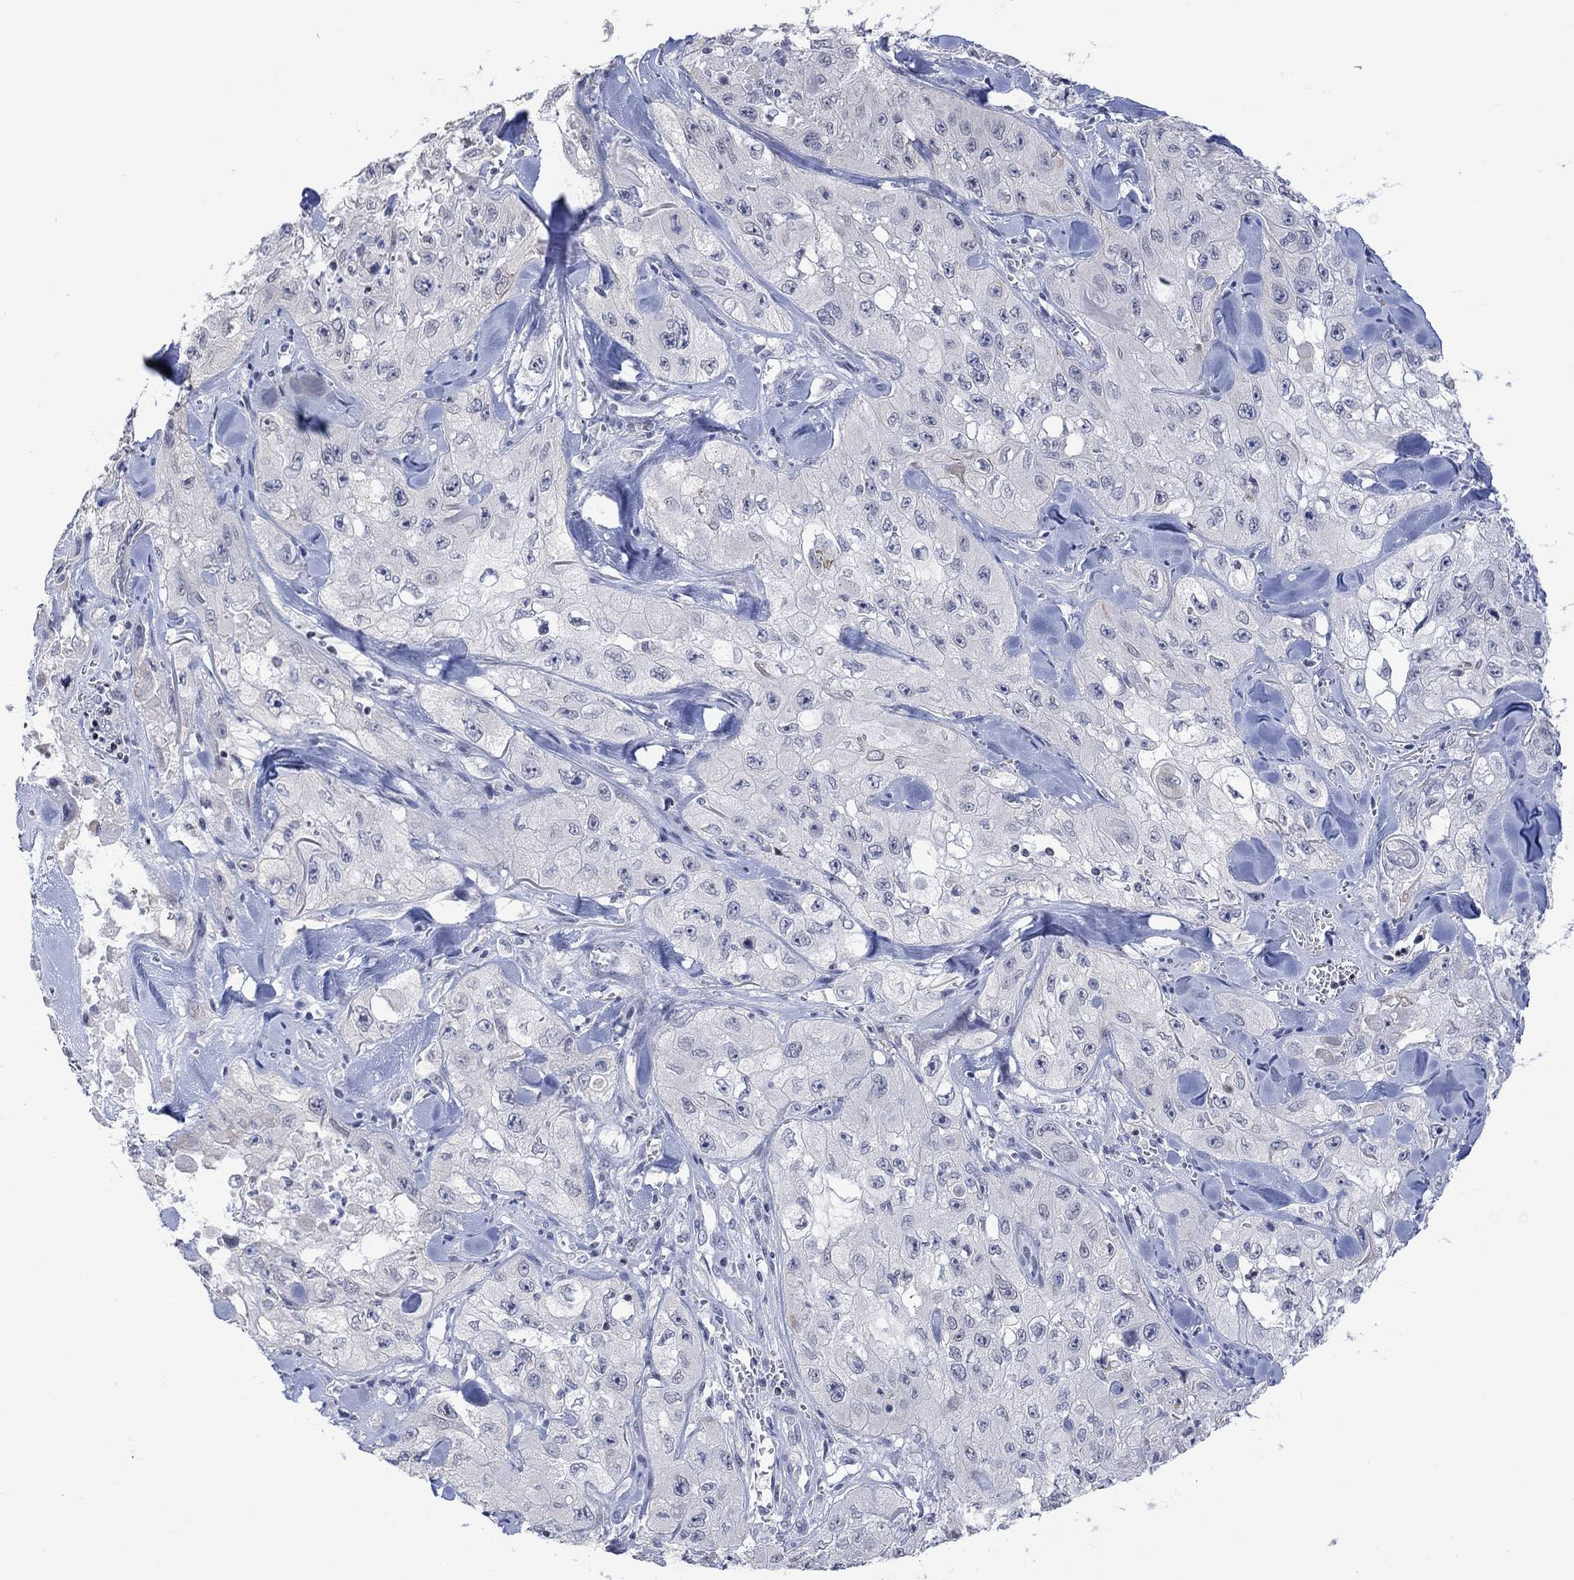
{"staining": {"intensity": "negative", "quantity": "none", "location": "none"}, "tissue": "skin cancer", "cell_type": "Tumor cells", "image_type": "cancer", "snomed": [{"axis": "morphology", "description": "Squamous cell carcinoma, NOS"}, {"axis": "topography", "description": "Skin"}, {"axis": "topography", "description": "Subcutis"}], "caption": "High power microscopy micrograph of an immunohistochemistry micrograph of skin squamous cell carcinoma, revealing no significant expression in tumor cells. (Stains: DAB IHC with hematoxylin counter stain, Microscopy: brightfield microscopy at high magnification).", "gene": "DCX", "patient": {"sex": "male", "age": 73}}